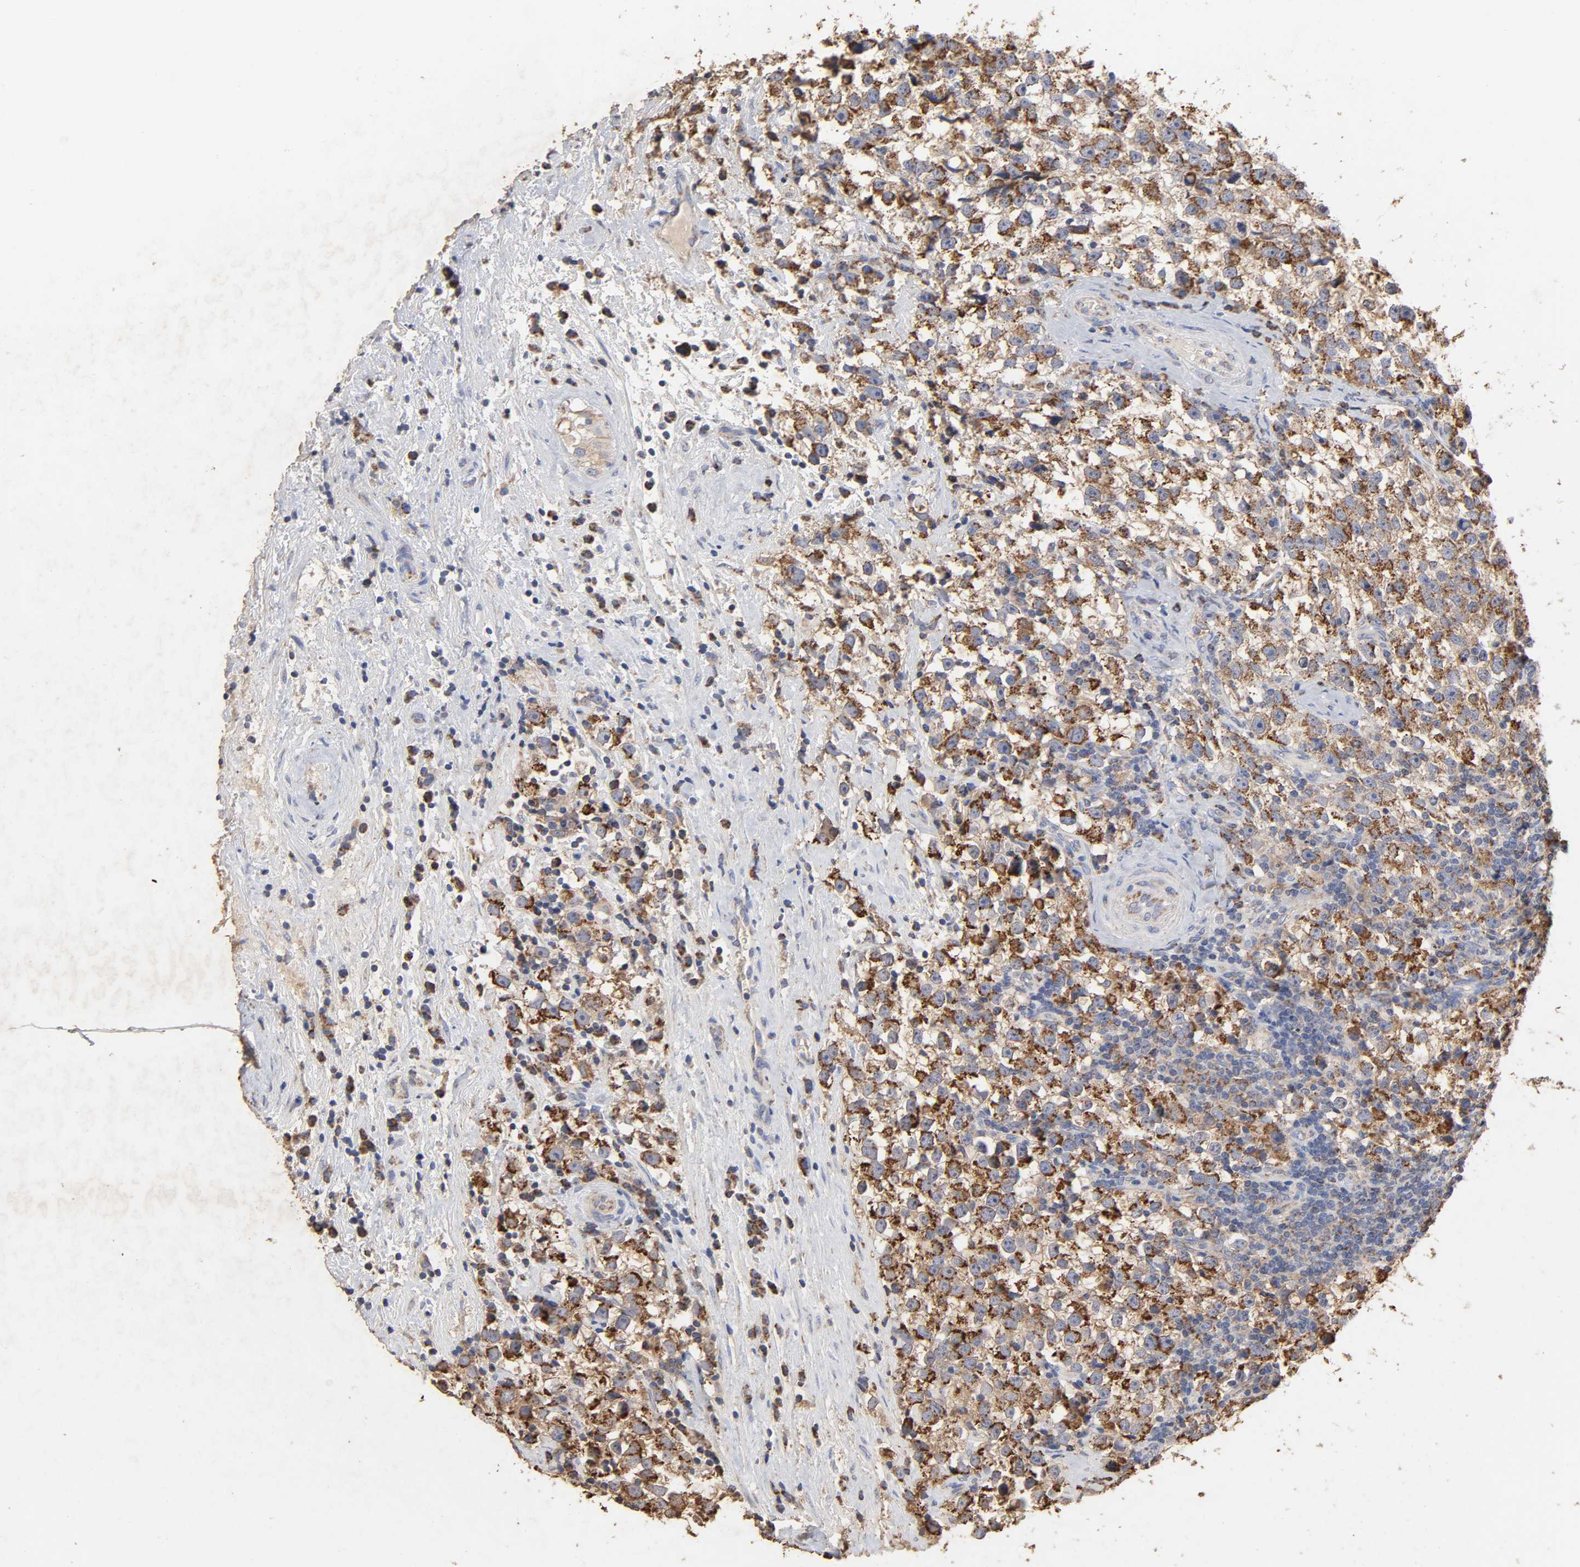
{"staining": {"intensity": "moderate", "quantity": ">75%", "location": "cytoplasmic/membranous"}, "tissue": "testis cancer", "cell_type": "Tumor cells", "image_type": "cancer", "snomed": [{"axis": "morphology", "description": "Seminoma, NOS"}, {"axis": "topography", "description": "Testis"}], "caption": "This is an image of IHC staining of seminoma (testis), which shows moderate expression in the cytoplasmic/membranous of tumor cells.", "gene": "CYCS", "patient": {"sex": "male", "age": 33}}